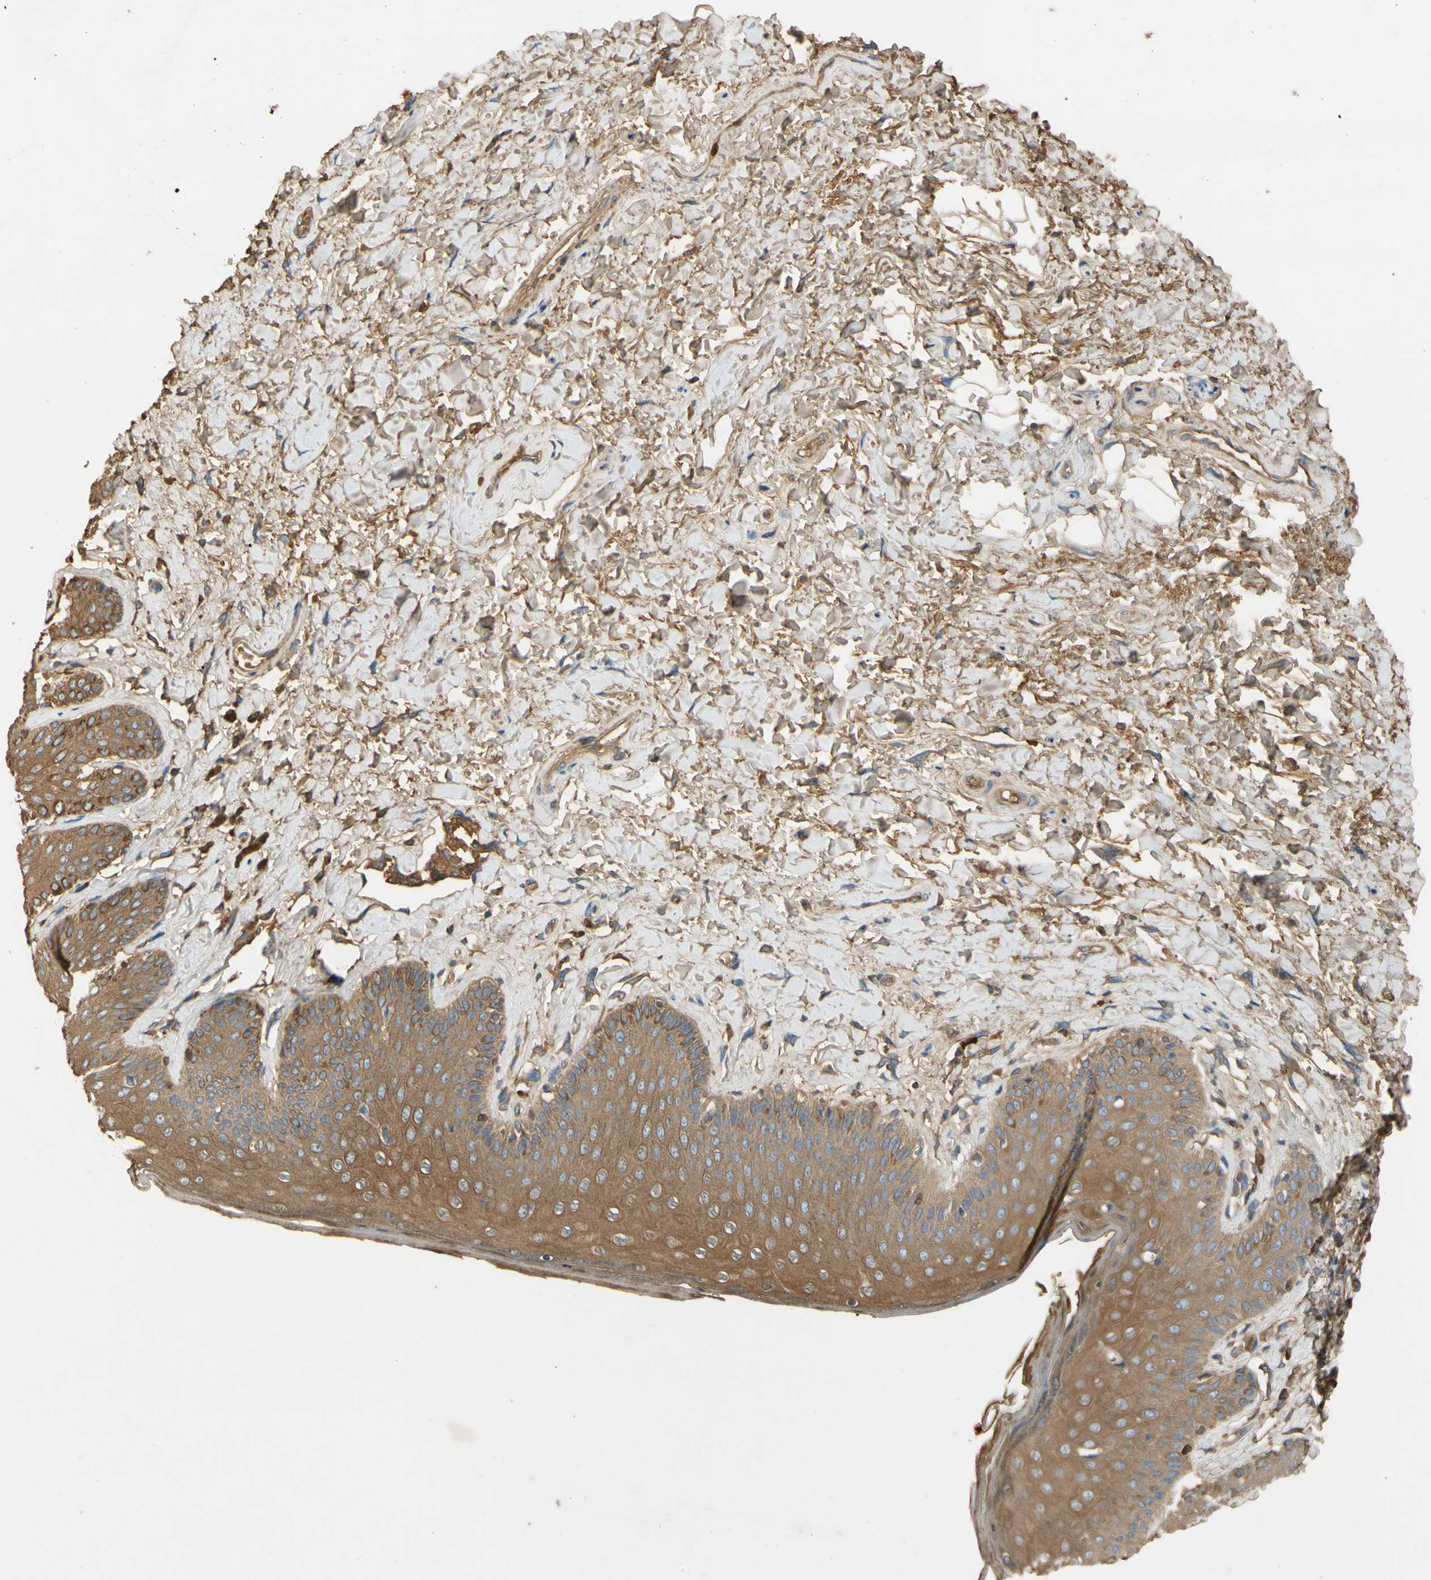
{"staining": {"intensity": "moderate", "quantity": ">75%", "location": "cytoplasmic/membranous"}, "tissue": "skin", "cell_type": "Epidermal cells", "image_type": "normal", "snomed": [{"axis": "morphology", "description": "Normal tissue, NOS"}, {"axis": "topography", "description": "Anal"}], "caption": "Immunohistochemical staining of unremarkable human skin demonstrates medium levels of moderate cytoplasmic/membranous staining in approximately >75% of epidermal cells. The staining was performed using DAB (3,3'-diaminobenzidine), with brown indicating positive protein expression. Nuclei are stained blue with hematoxylin.", "gene": "TIMP2", "patient": {"sex": "male", "age": 69}}